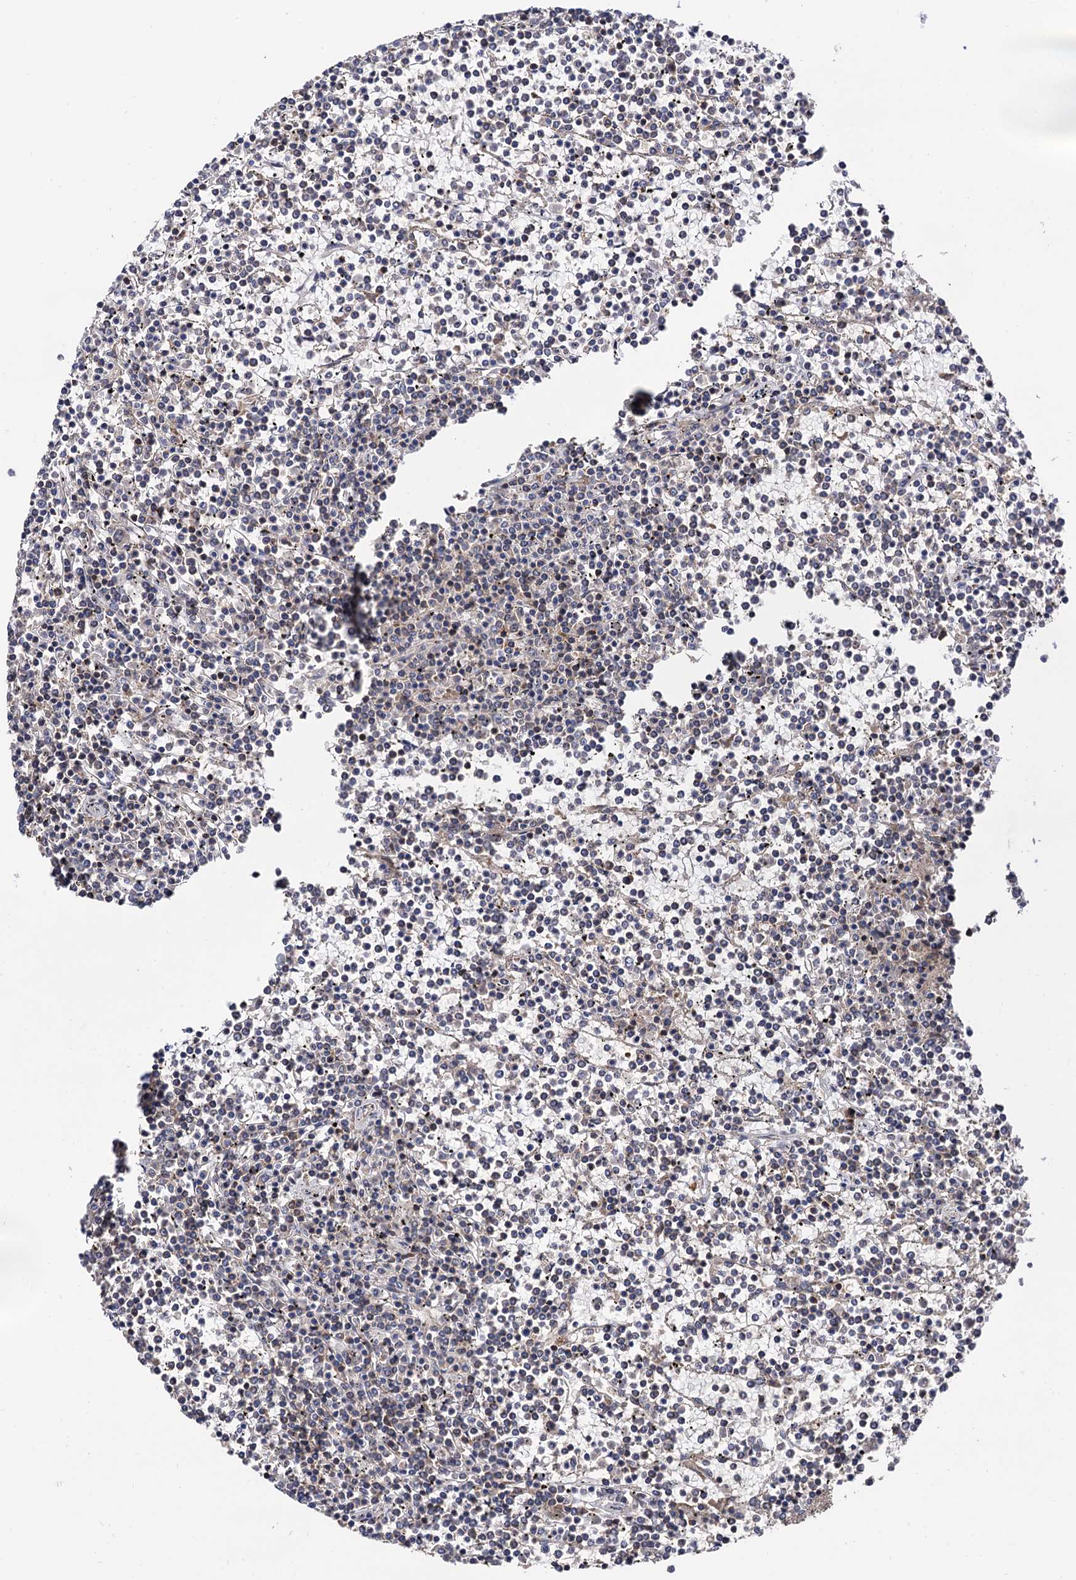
{"staining": {"intensity": "negative", "quantity": "none", "location": "none"}, "tissue": "lymphoma", "cell_type": "Tumor cells", "image_type": "cancer", "snomed": [{"axis": "morphology", "description": "Malignant lymphoma, non-Hodgkin's type, Low grade"}, {"axis": "topography", "description": "Spleen"}], "caption": "This photomicrograph is of low-grade malignant lymphoma, non-Hodgkin's type stained with IHC to label a protein in brown with the nuclei are counter-stained blue. There is no positivity in tumor cells. (DAB IHC, high magnification).", "gene": "MICAL2", "patient": {"sex": "female", "age": 19}}